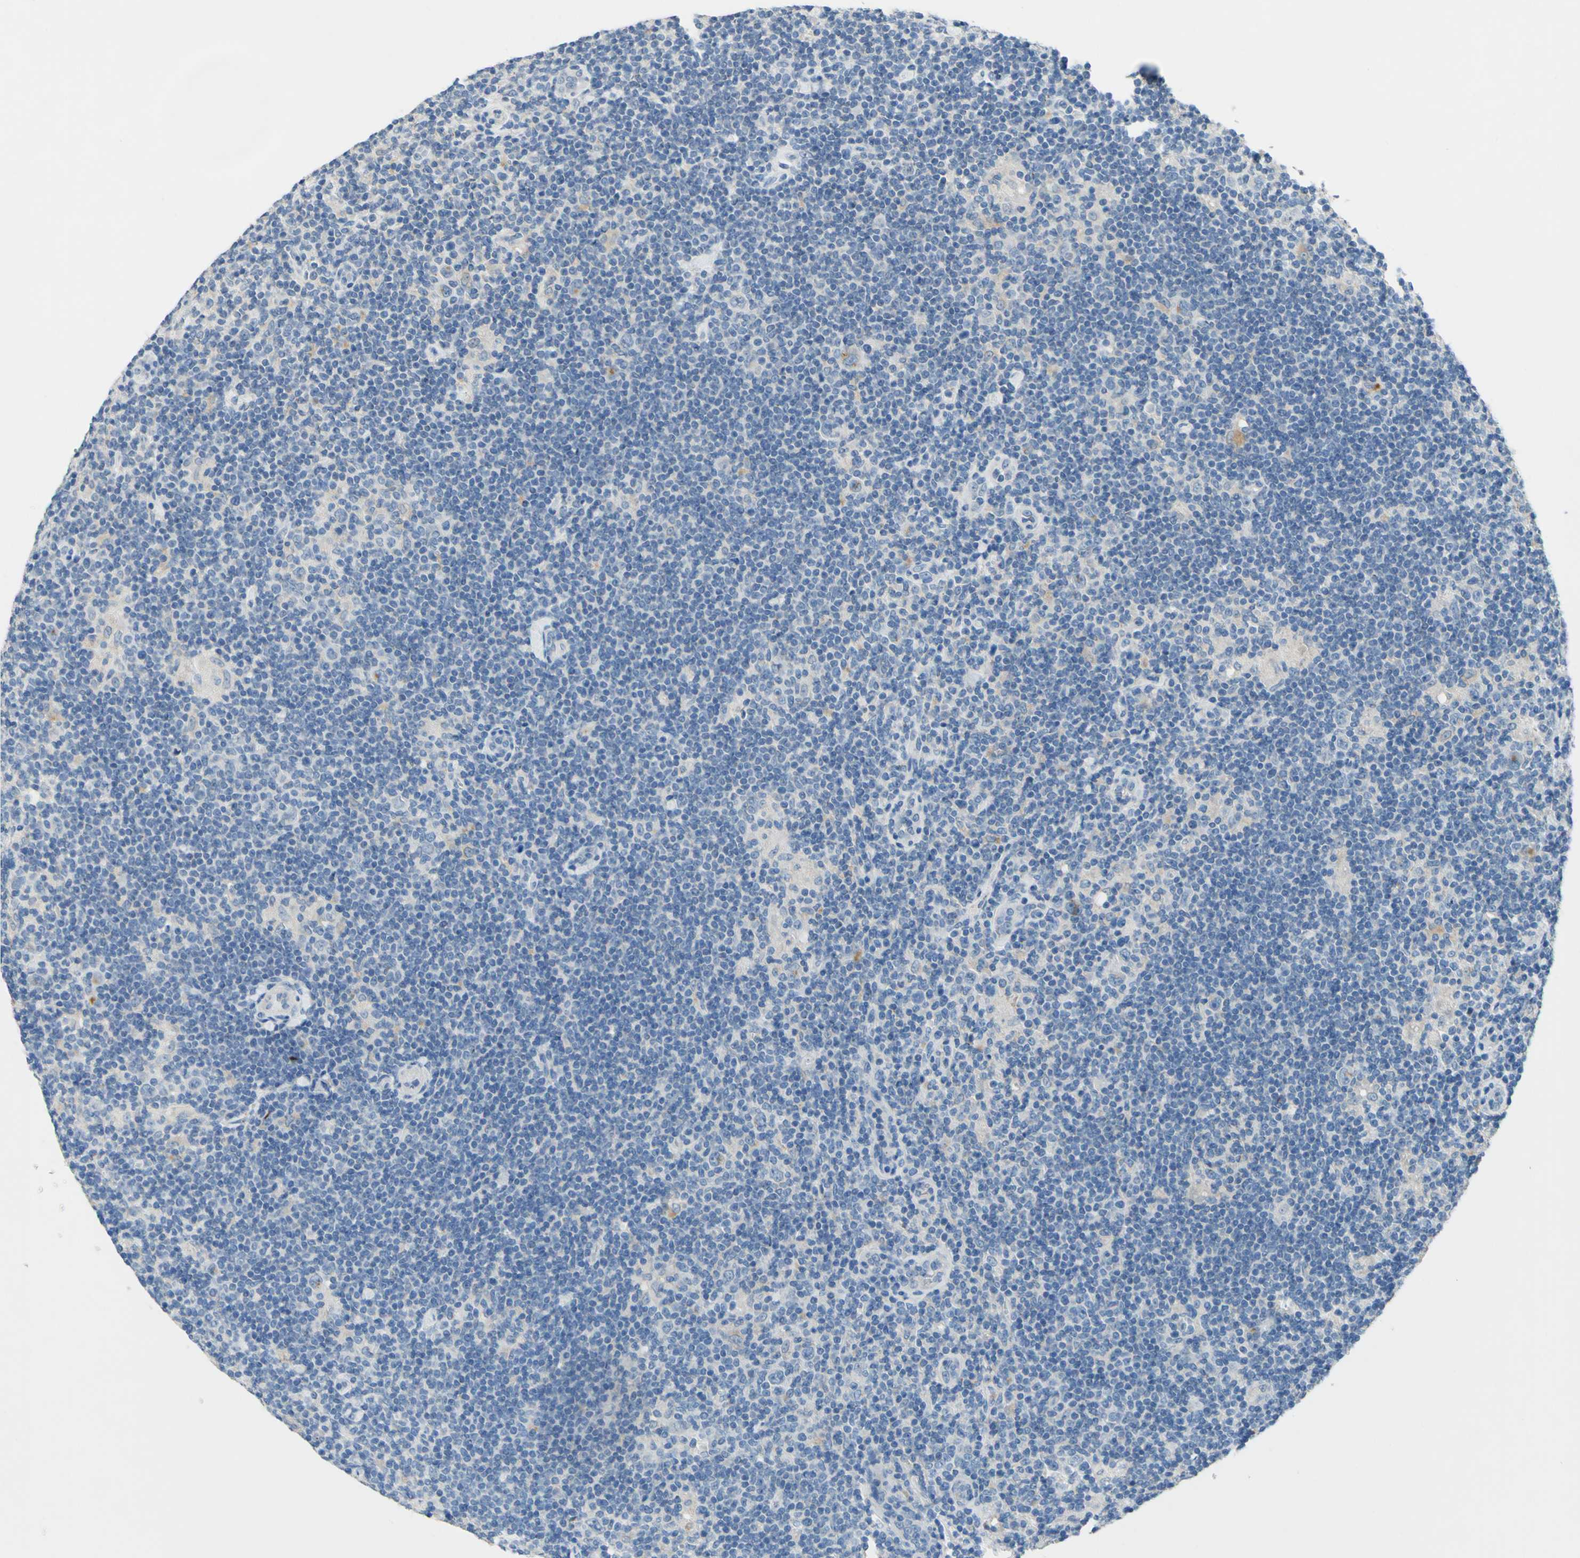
{"staining": {"intensity": "negative", "quantity": "none", "location": "none"}, "tissue": "lymphoma", "cell_type": "Tumor cells", "image_type": "cancer", "snomed": [{"axis": "morphology", "description": "Hodgkin's disease, NOS"}, {"axis": "topography", "description": "Lymph node"}], "caption": "IHC photomicrograph of neoplastic tissue: Hodgkin's disease stained with DAB exhibits no significant protein positivity in tumor cells.", "gene": "CDH10", "patient": {"sex": "female", "age": 57}}